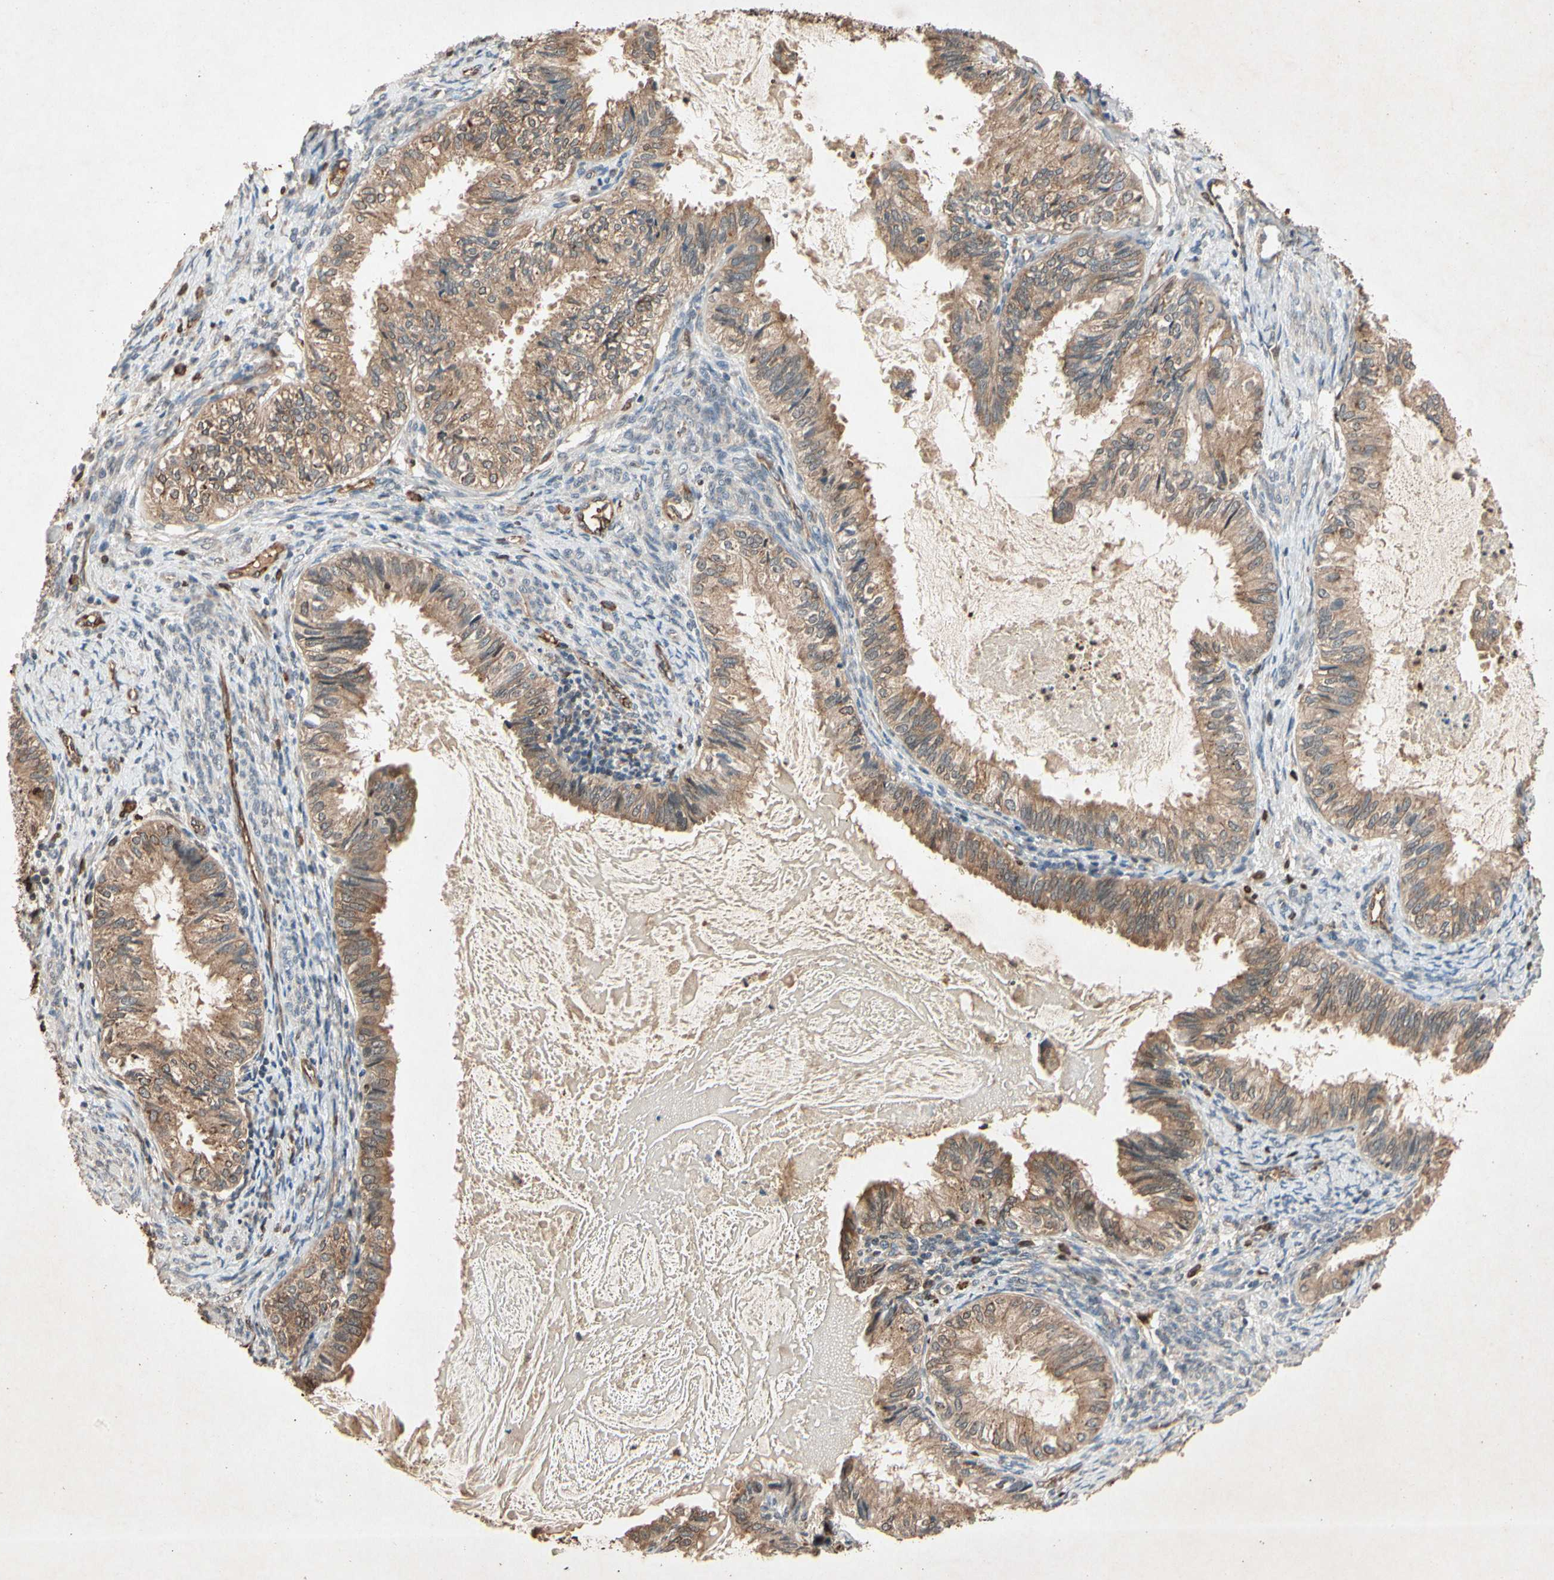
{"staining": {"intensity": "moderate", "quantity": ">75%", "location": "cytoplasmic/membranous"}, "tissue": "cervical cancer", "cell_type": "Tumor cells", "image_type": "cancer", "snomed": [{"axis": "morphology", "description": "Normal tissue, NOS"}, {"axis": "morphology", "description": "Adenocarcinoma, NOS"}, {"axis": "topography", "description": "Cervix"}, {"axis": "topography", "description": "Endometrium"}], "caption": "This is a histology image of immunohistochemistry staining of cervical cancer, which shows moderate staining in the cytoplasmic/membranous of tumor cells.", "gene": "PRDX4", "patient": {"sex": "female", "age": 86}}